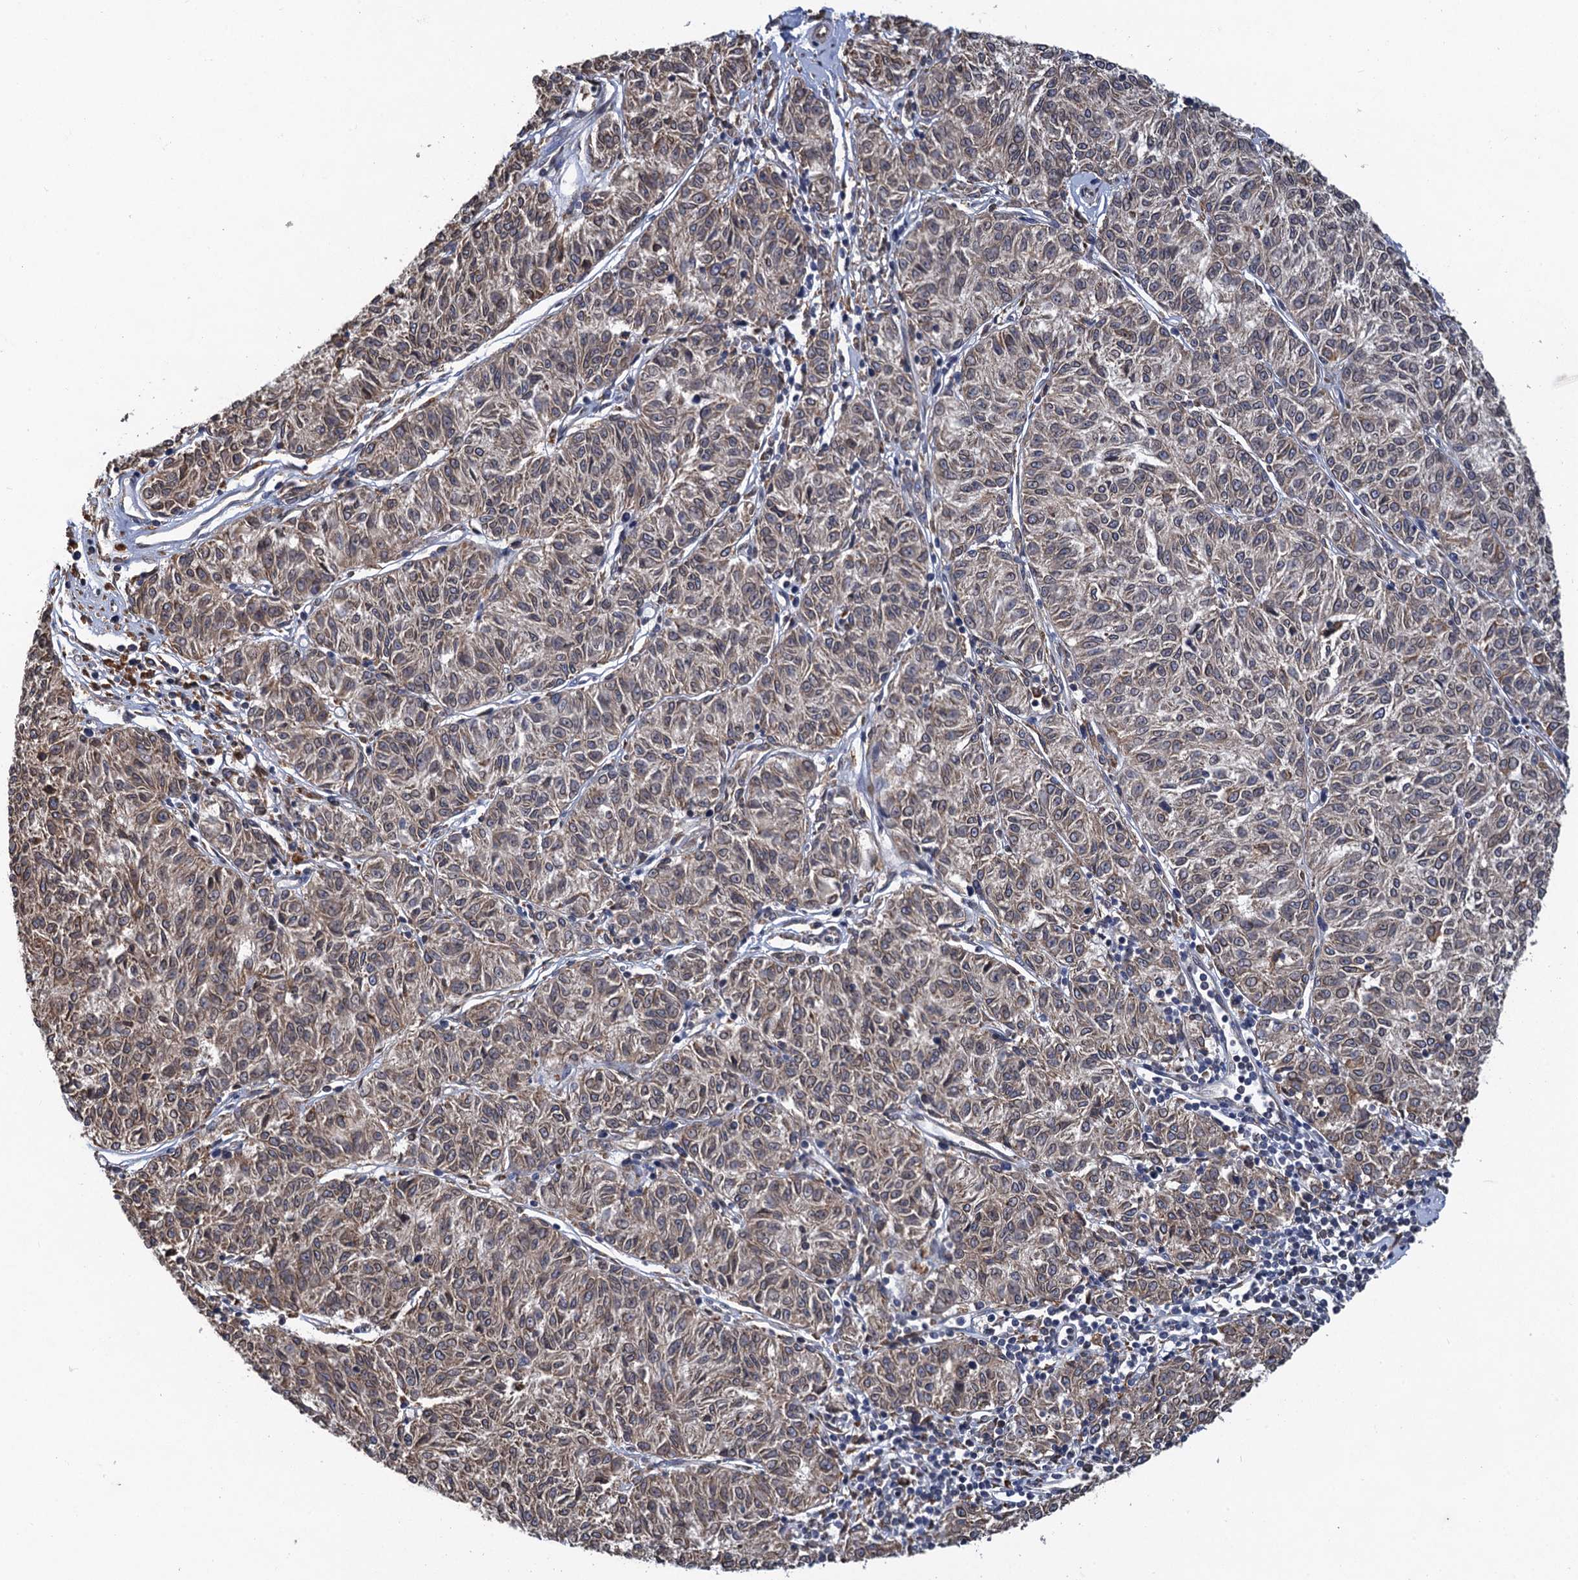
{"staining": {"intensity": "weak", "quantity": ">75%", "location": "cytoplasmic/membranous"}, "tissue": "melanoma", "cell_type": "Tumor cells", "image_type": "cancer", "snomed": [{"axis": "morphology", "description": "Malignant melanoma, NOS"}, {"axis": "topography", "description": "Skin"}], "caption": "Tumor cells demonstrate low levels of weak cytoplasmic/membranous expression in approximately >75% of cells in melanoma. The protein is shown in brown color, while the nuclei are stained blue.", "gene": "ARMC5", "patient": {"sex": "female", "age": 72}}